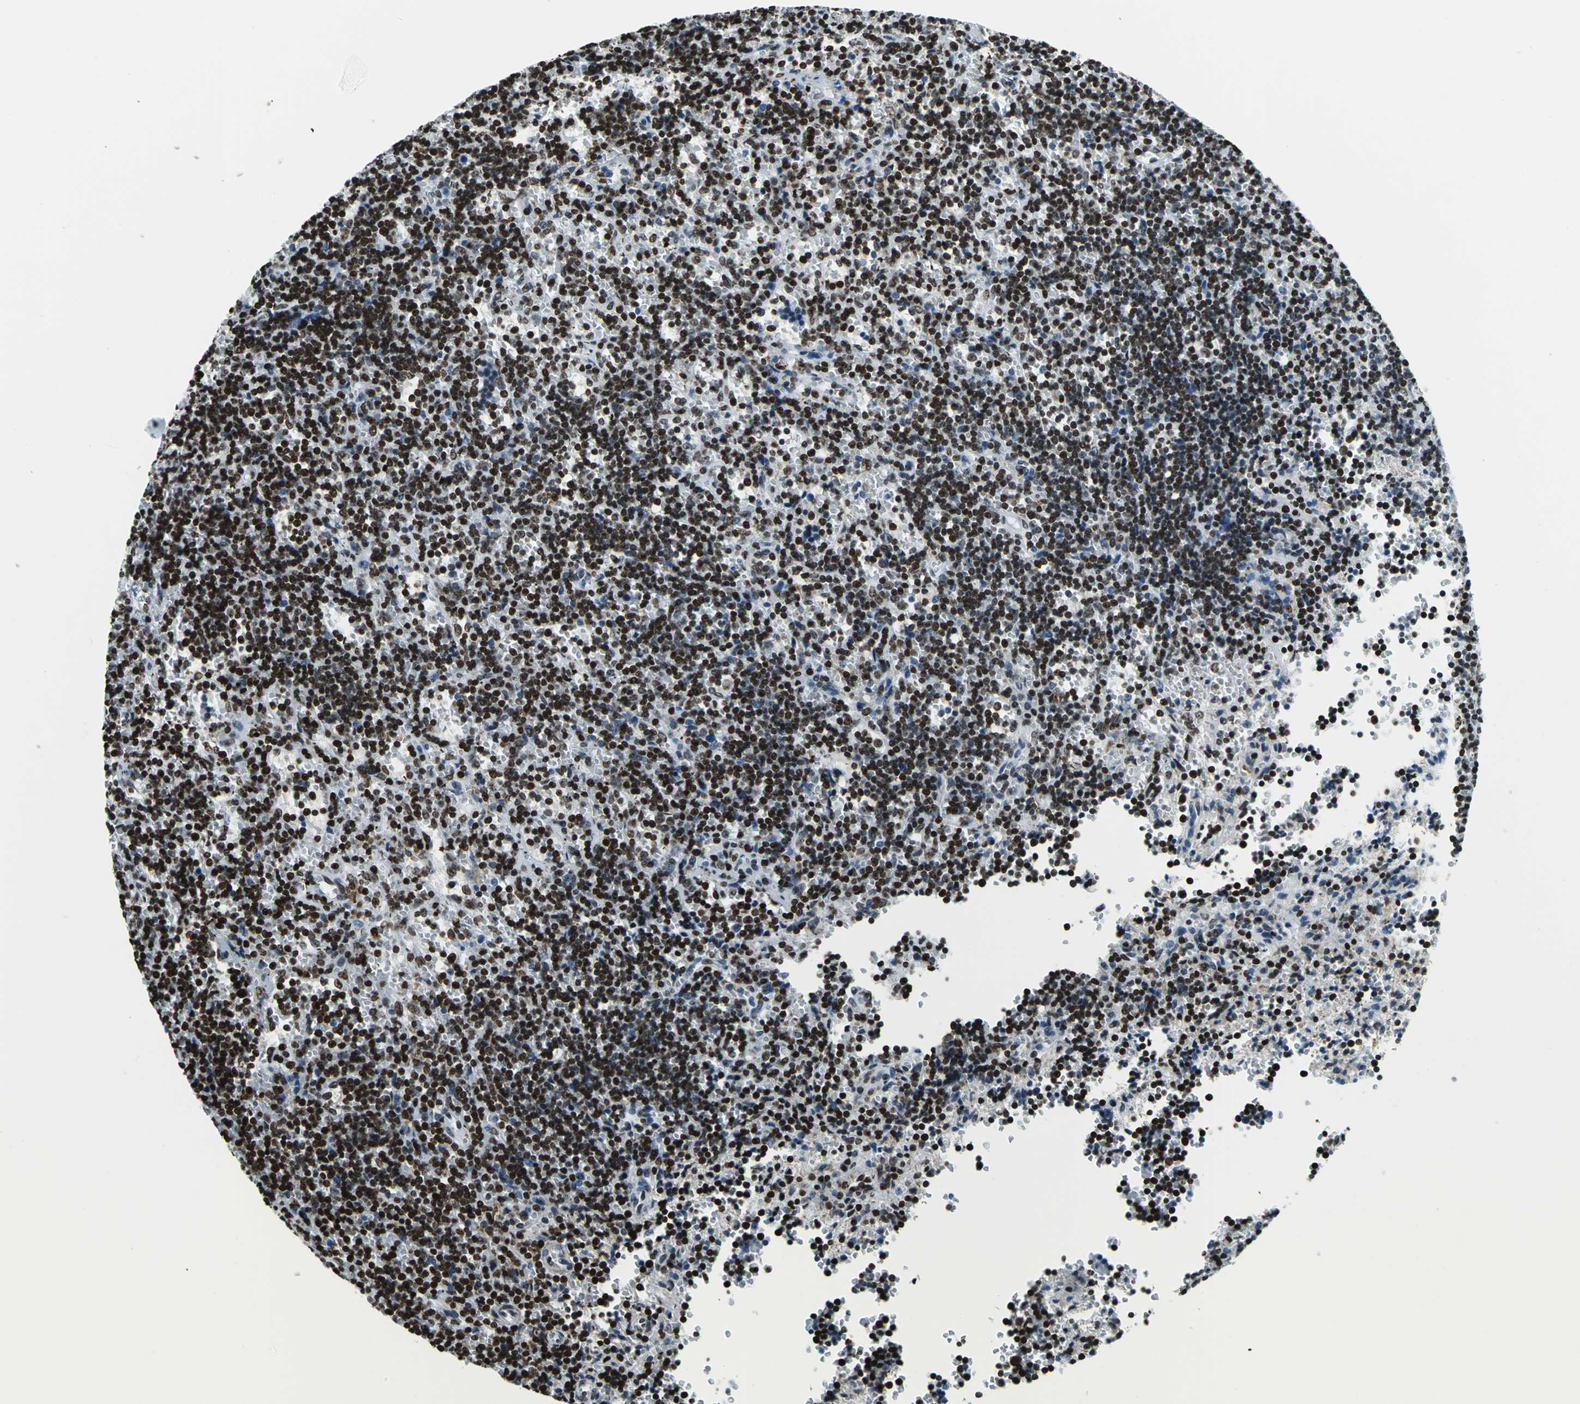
{"staining": {"intensity": "strong", "quantity": ">75%", "location": "nuclear"}, "tissue": "lymphoma", "cell_type": "Tumor cells", "image_type": "cancer", "snomed": [{"axis": "morphology", "description": "Malignant lymphoma, non-Hodgkin's type, Low grade"}, {"axis": "topography", "description": "Spleen"}], "caption": "Lymphoma tissue demonstrates strong nuclear staining in approximately >75% of tumor cells The staining is performed using DAB (3,3'-diaminobenzidine) brown chromogen to label protein expression. The nuclei are counter-stained blue using hematoxylin.", "gene": "APEX1", "patient": {"sex": "male", "age": 60}}